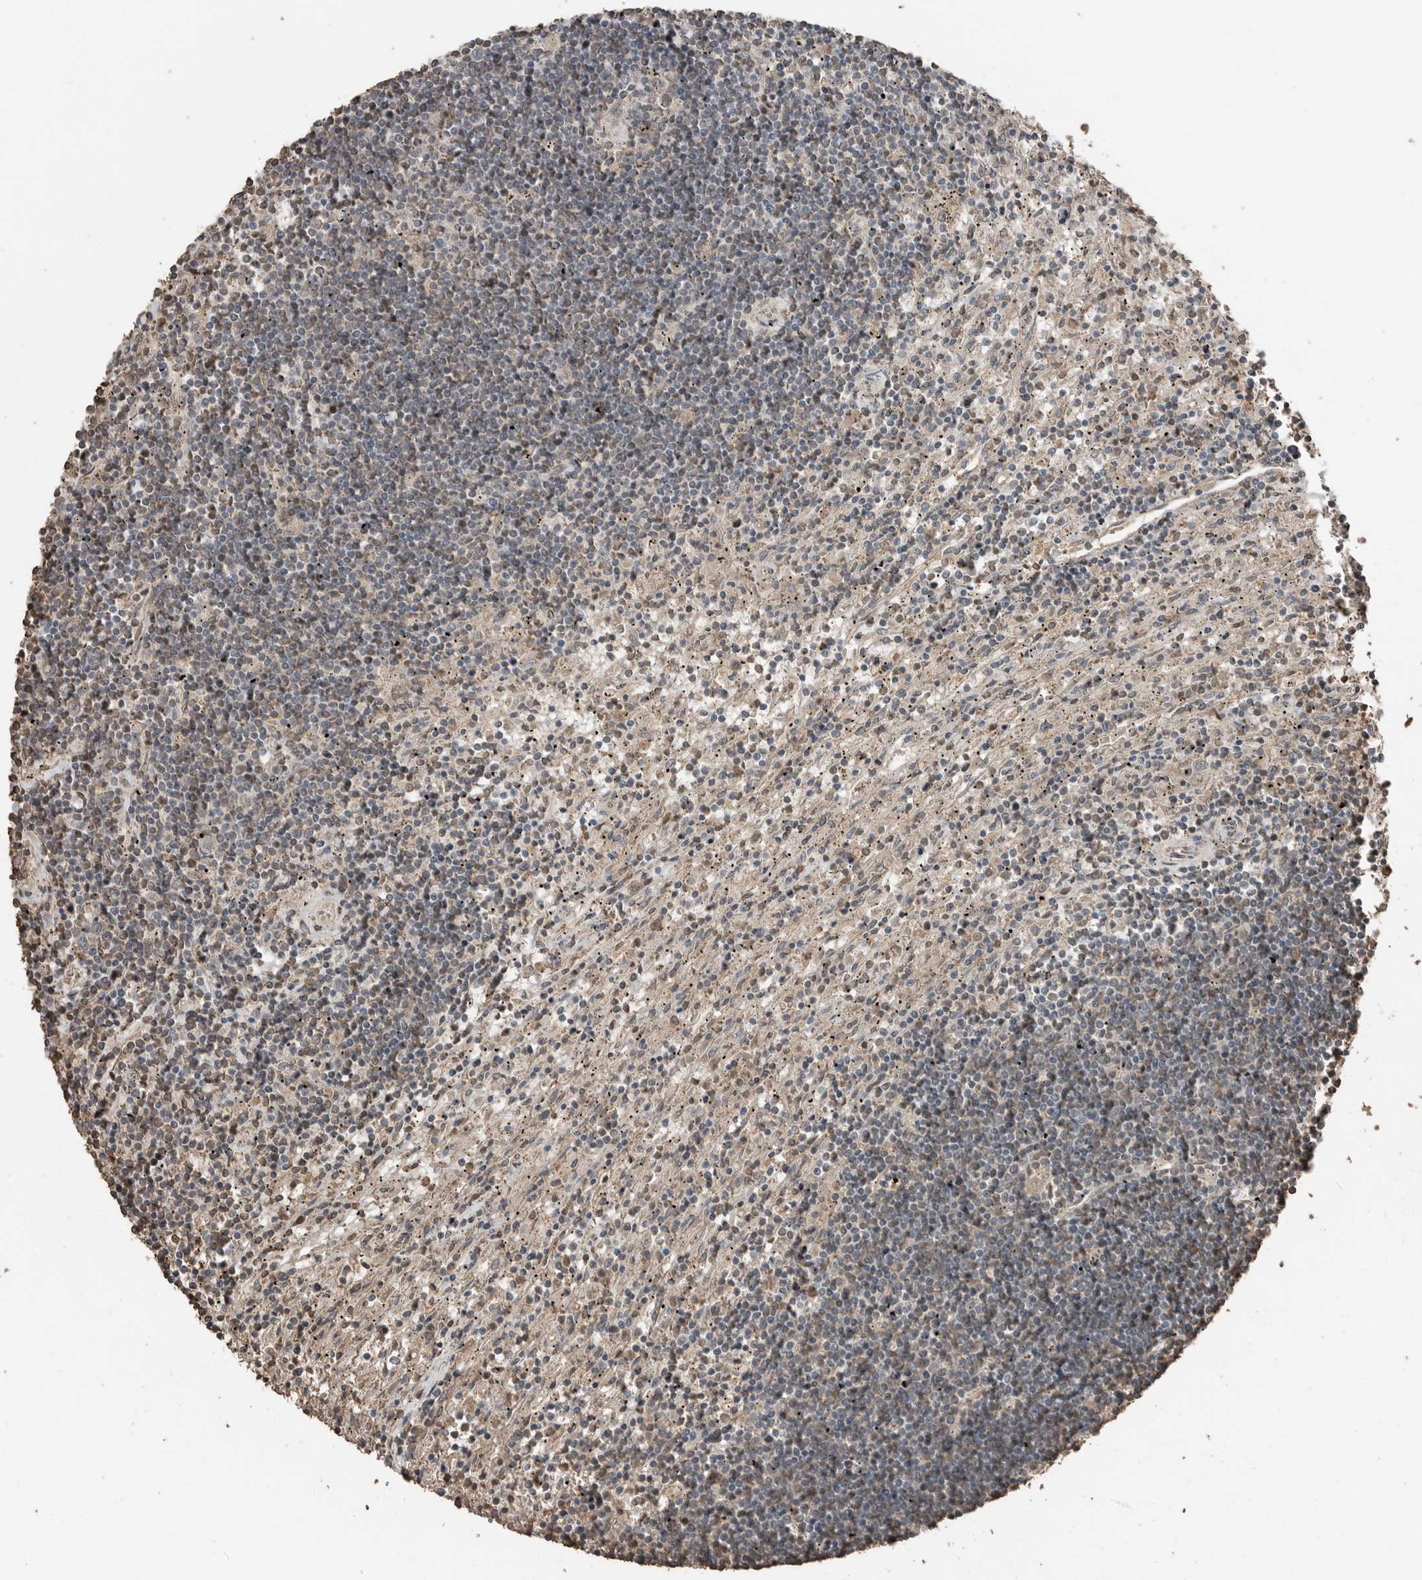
{"staining": {"intensity": "negative", "quantity": "none", "location": "none"}, "tissue": "lymphoma", "cell_type": "Tumor cells", "image_type": "cancer", "snomed": [{"axis": "morphology", "description": "Malignant lymphoma, non-Hodgkin's type, Low grade"}, {"axis": "topography", "description": "Spleen"}], "caption": "Photomicrograph shows no protein positivity in tumor cells of low-grade malignant lymphoma, non-Hodgkin's type tissue.", "gene": "BLZF1", "patient": {"sex": "male", "age": 76}}